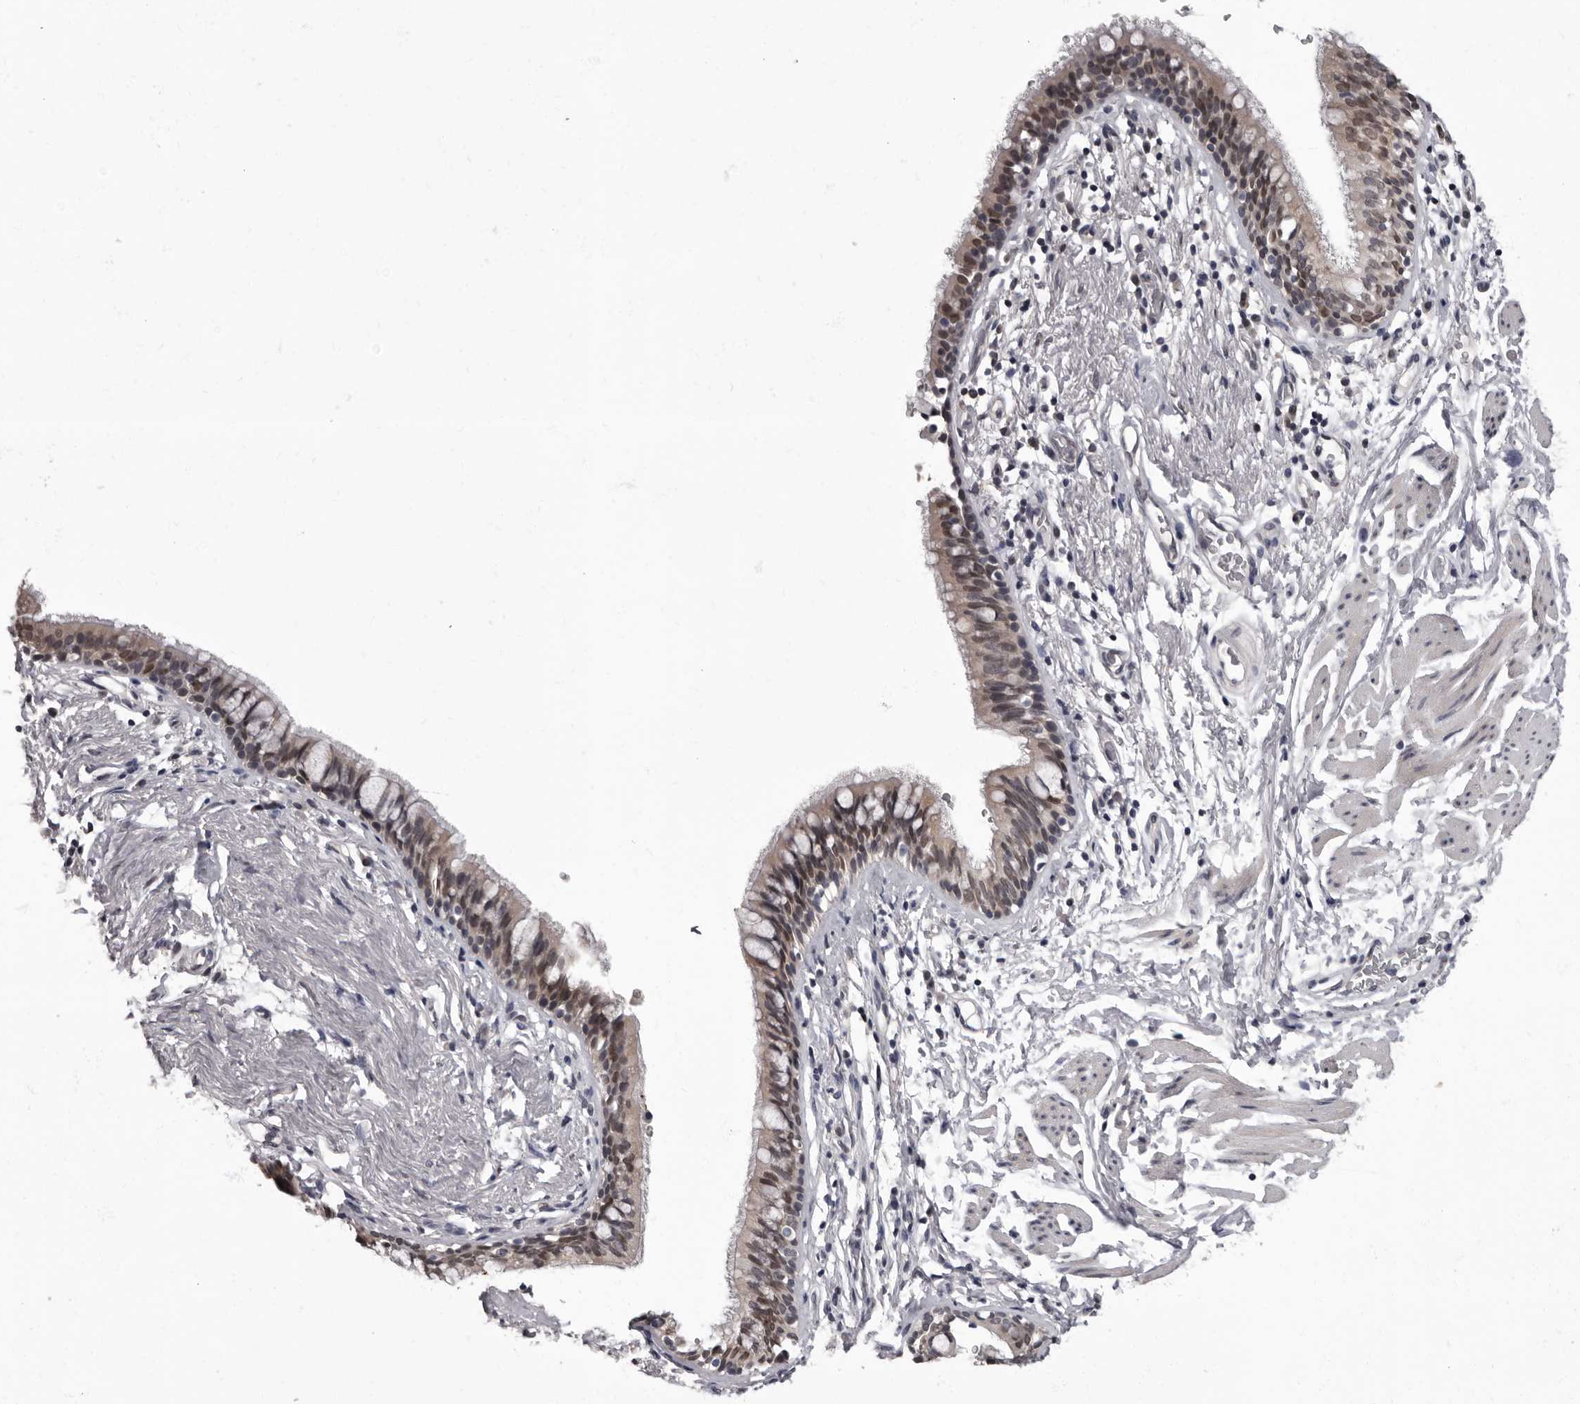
{"staining": {"intensity": "moderate", "quantity": "25%-75%", "location": "nuclear"}, "tissue": "bronchus", "cell_type": "Respiratory epithelial cells", "image_type": "normal", "snomed": [{"axis": "morphology", "description": "Normal tissue, NOS"}, {"axis": "topography", "description": "Cartilage tissue"}, {"axis": "topography", "description": "Bronchus"}], "caption": "Bronchus stained with immunohistochemistry (IHC) demonstrates moderate nuclear expression in about 25%-75% of respiratory epithelial cells. The staining is performed using DAB (3,3'-diaminobenzidine) brown chromogen to label protein expression. The nuclei are counter-stained blue using hematoxylin.", "gene": "C1orf50", "patient": {"sex": "female", "age": 36}}